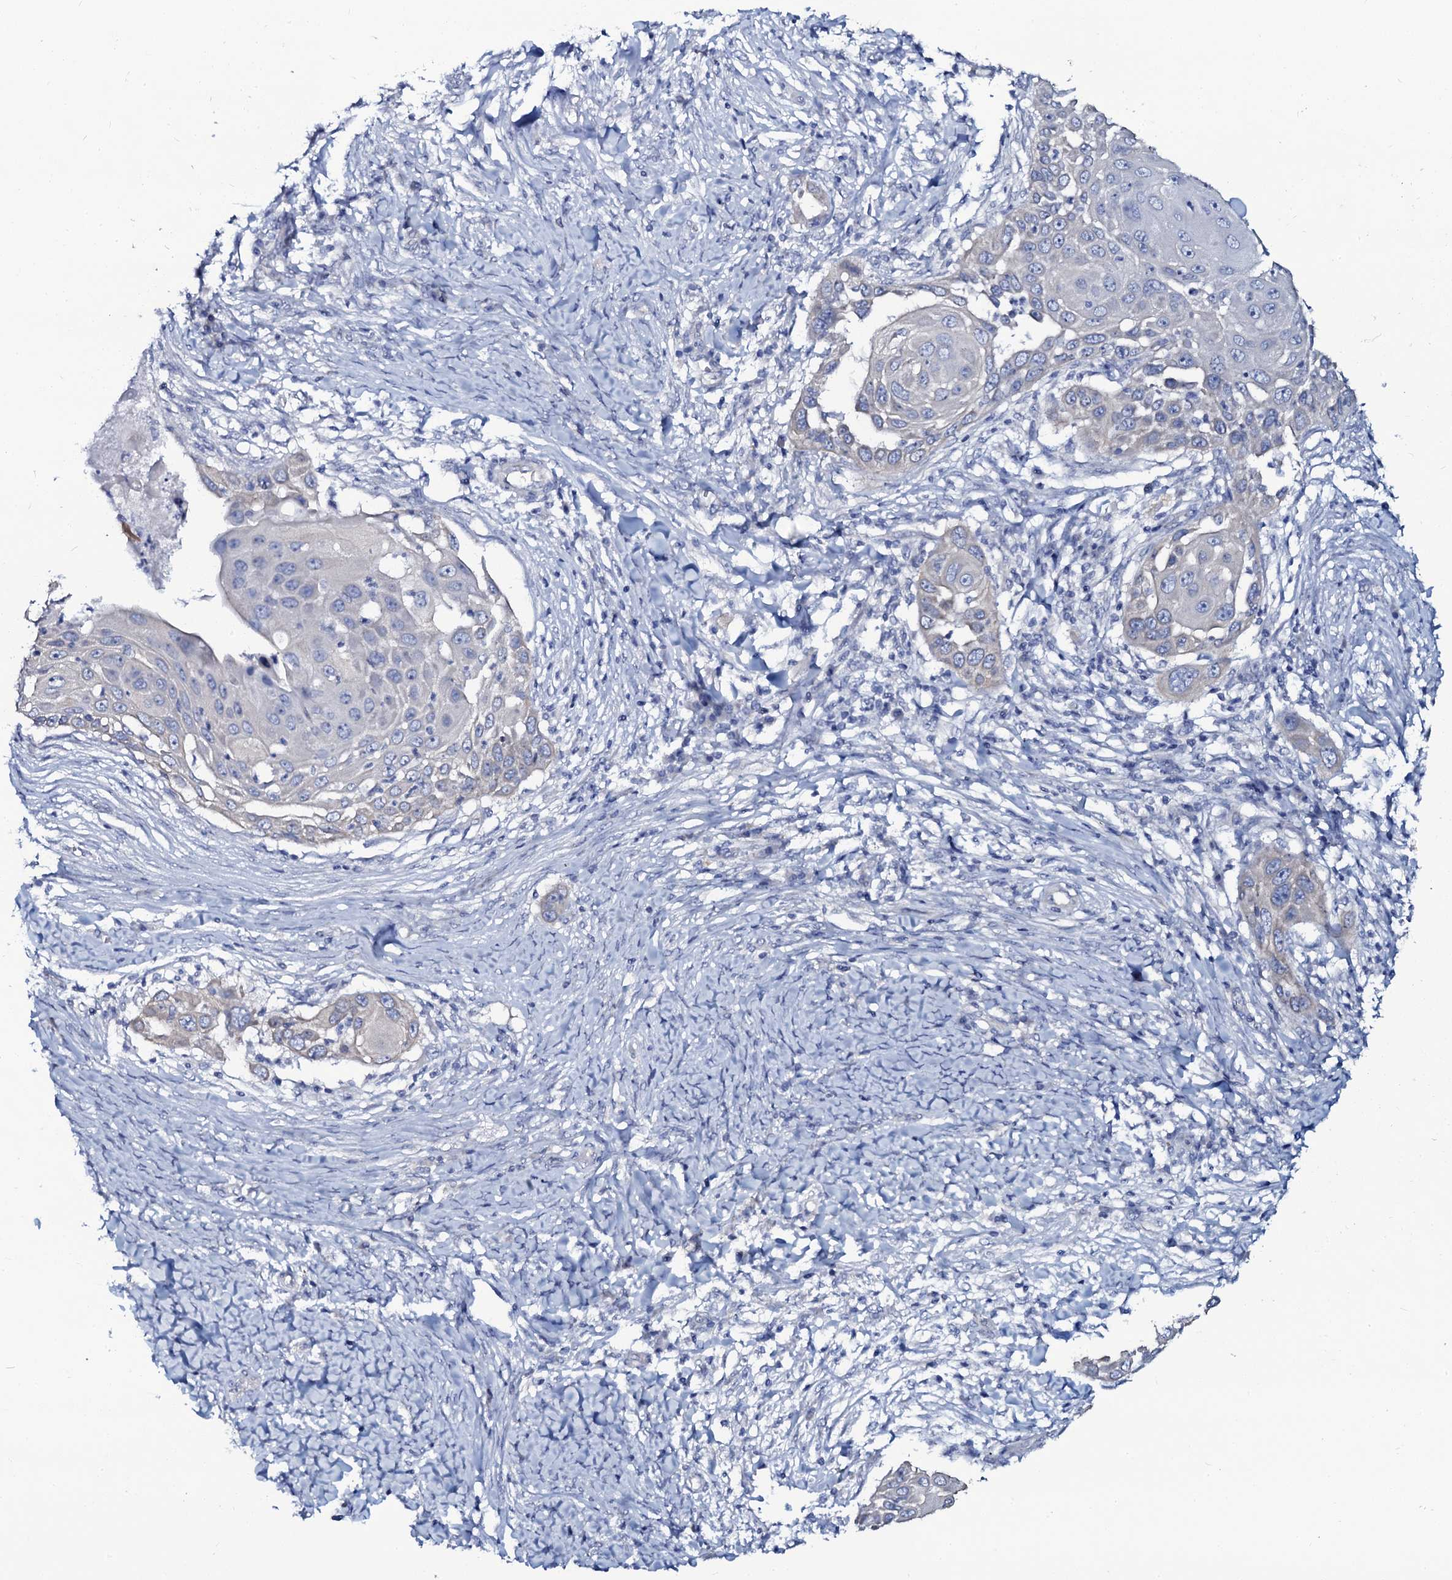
{"staining": {"intensity": "negative", "quantity": "none", "location": "none"}, "tissue": "skin cancer", "cell_type": "Tumor cells", "image_type": "cancer", "snomed": [{"axis": "morphology", "description": "Squamous cell carcinoma, NOS"}, {"axis": "topography", "description": "Skin"}], "caption": "Protein analysis of skin cancer reveals no significant positivity in tumor cells.", "gene": "C10orf88", "patient": {"sex": "female", "age": 44}}